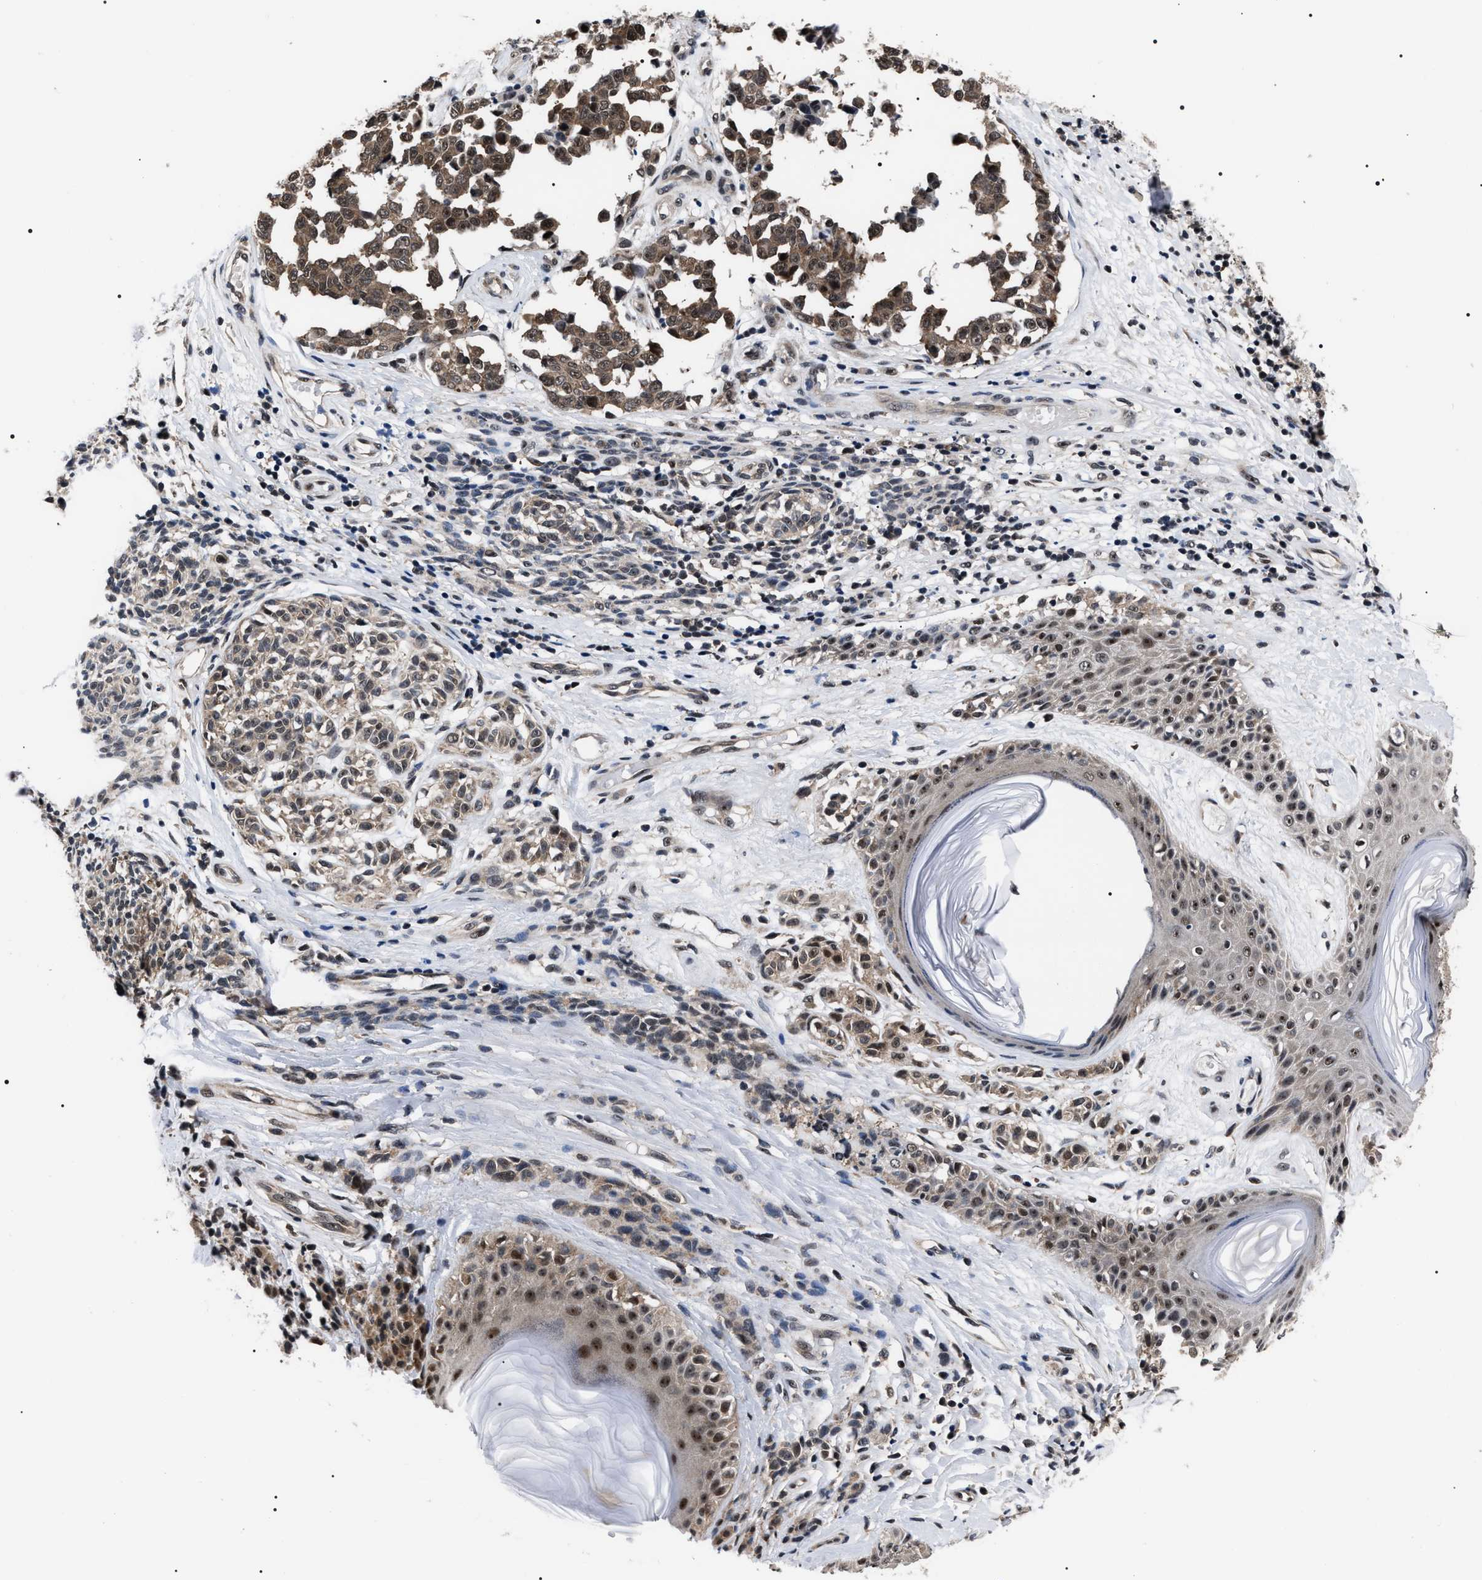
{"staining": {"intensity": "weak", "quantity": ">75%", "location": "cytoplasmic/membranous"}, "tissue": "melanoma", "cell_type": "Tumor cells", "image_type": "cancer", "snomed": [{"axis": "morphology", "description": "Malignant melanoma, NOS"}, {"axis": "topography", "description": "Skin"}], "caption": "Approximately >75% of tumor cells in human malignant melanoma reveal weak cytoplasmic/membranous protein expression as visualized by brown immunohistochemical staining.", "gene": "CSNK2A1", "patient": {"sex": "female", "age": 64}}